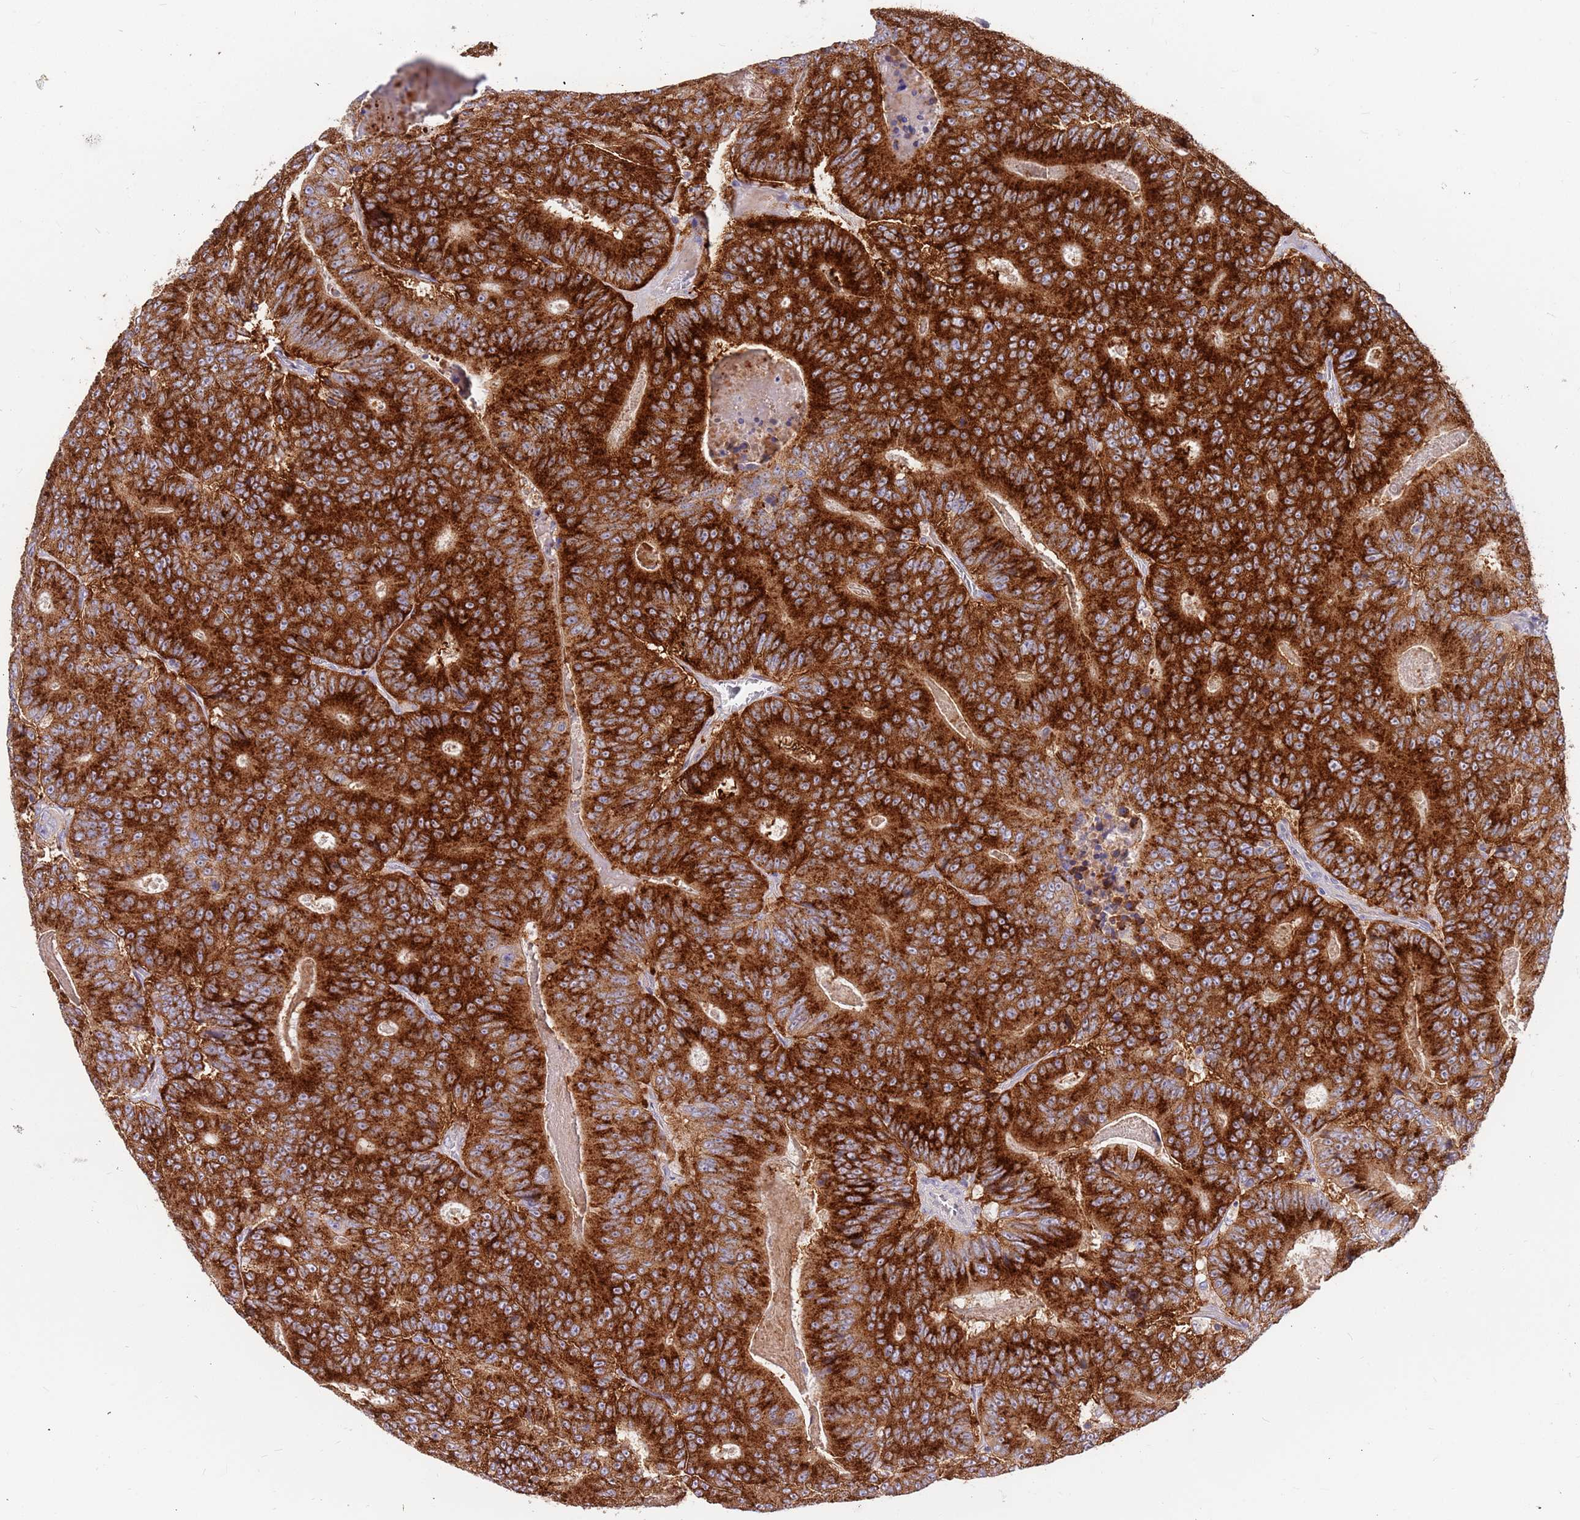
{"staining": {"intensity": "strong", "quantity": ">75%", "location": "cytoplasmic/membranous"}, "tissue": "colorectal cancer", "cell_type": "Tumor cells", "image_type": "cancer", "snomed": [{"axis": "morphology", "description": "Adenocarcinoma, NOS"}, {"axis": "topography", "description": "Colon"}], "caption": "About >75% of tumor cells in human colorectal cancer display strong cytoplasmic/membranous protein positivity as visualized by brown immunohistochemical staining.", "gene": "BORCS5", "patient": {"sex": "male", "age": 83}}